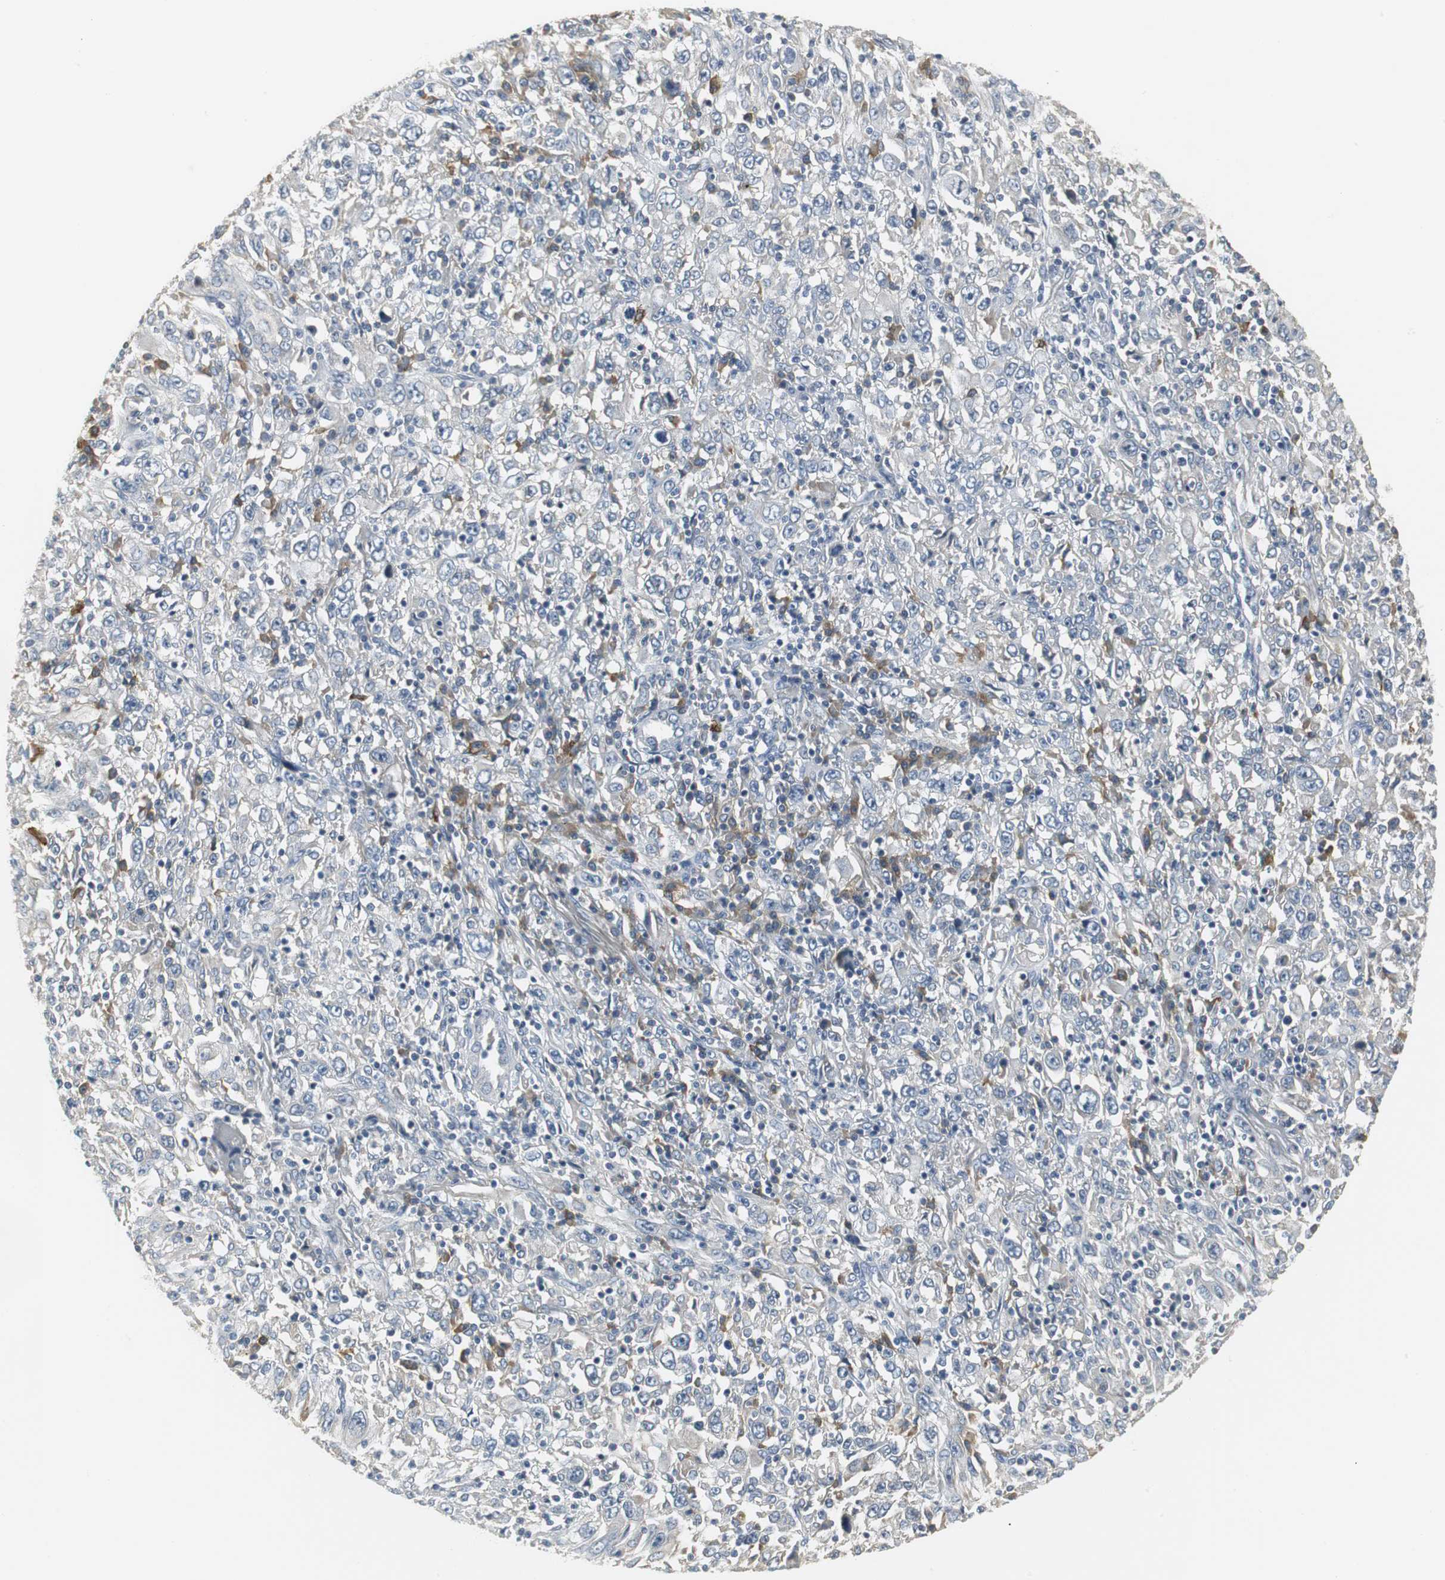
{"staining": {"intensity": "moderate", "quantity": "<25%", "location": "cytoplasmic/membranous"}, "tissue": "melanoma", "cell_type": "Tumor cells", "image_type": "cancer", "snomed": [{"axis": "morphology", "description": "Malignant melanoma, Metastatic site"}, {"axis": "topography", "description": "Skin"}], "caption": "Moderate cytoplasmic/membranous protein staining is seen in approximately <25% of tumor cells in malignant melanoma (metastatic site).", "gene": "SLC2A5", "patient": {"sex": "female", "age": 56}}